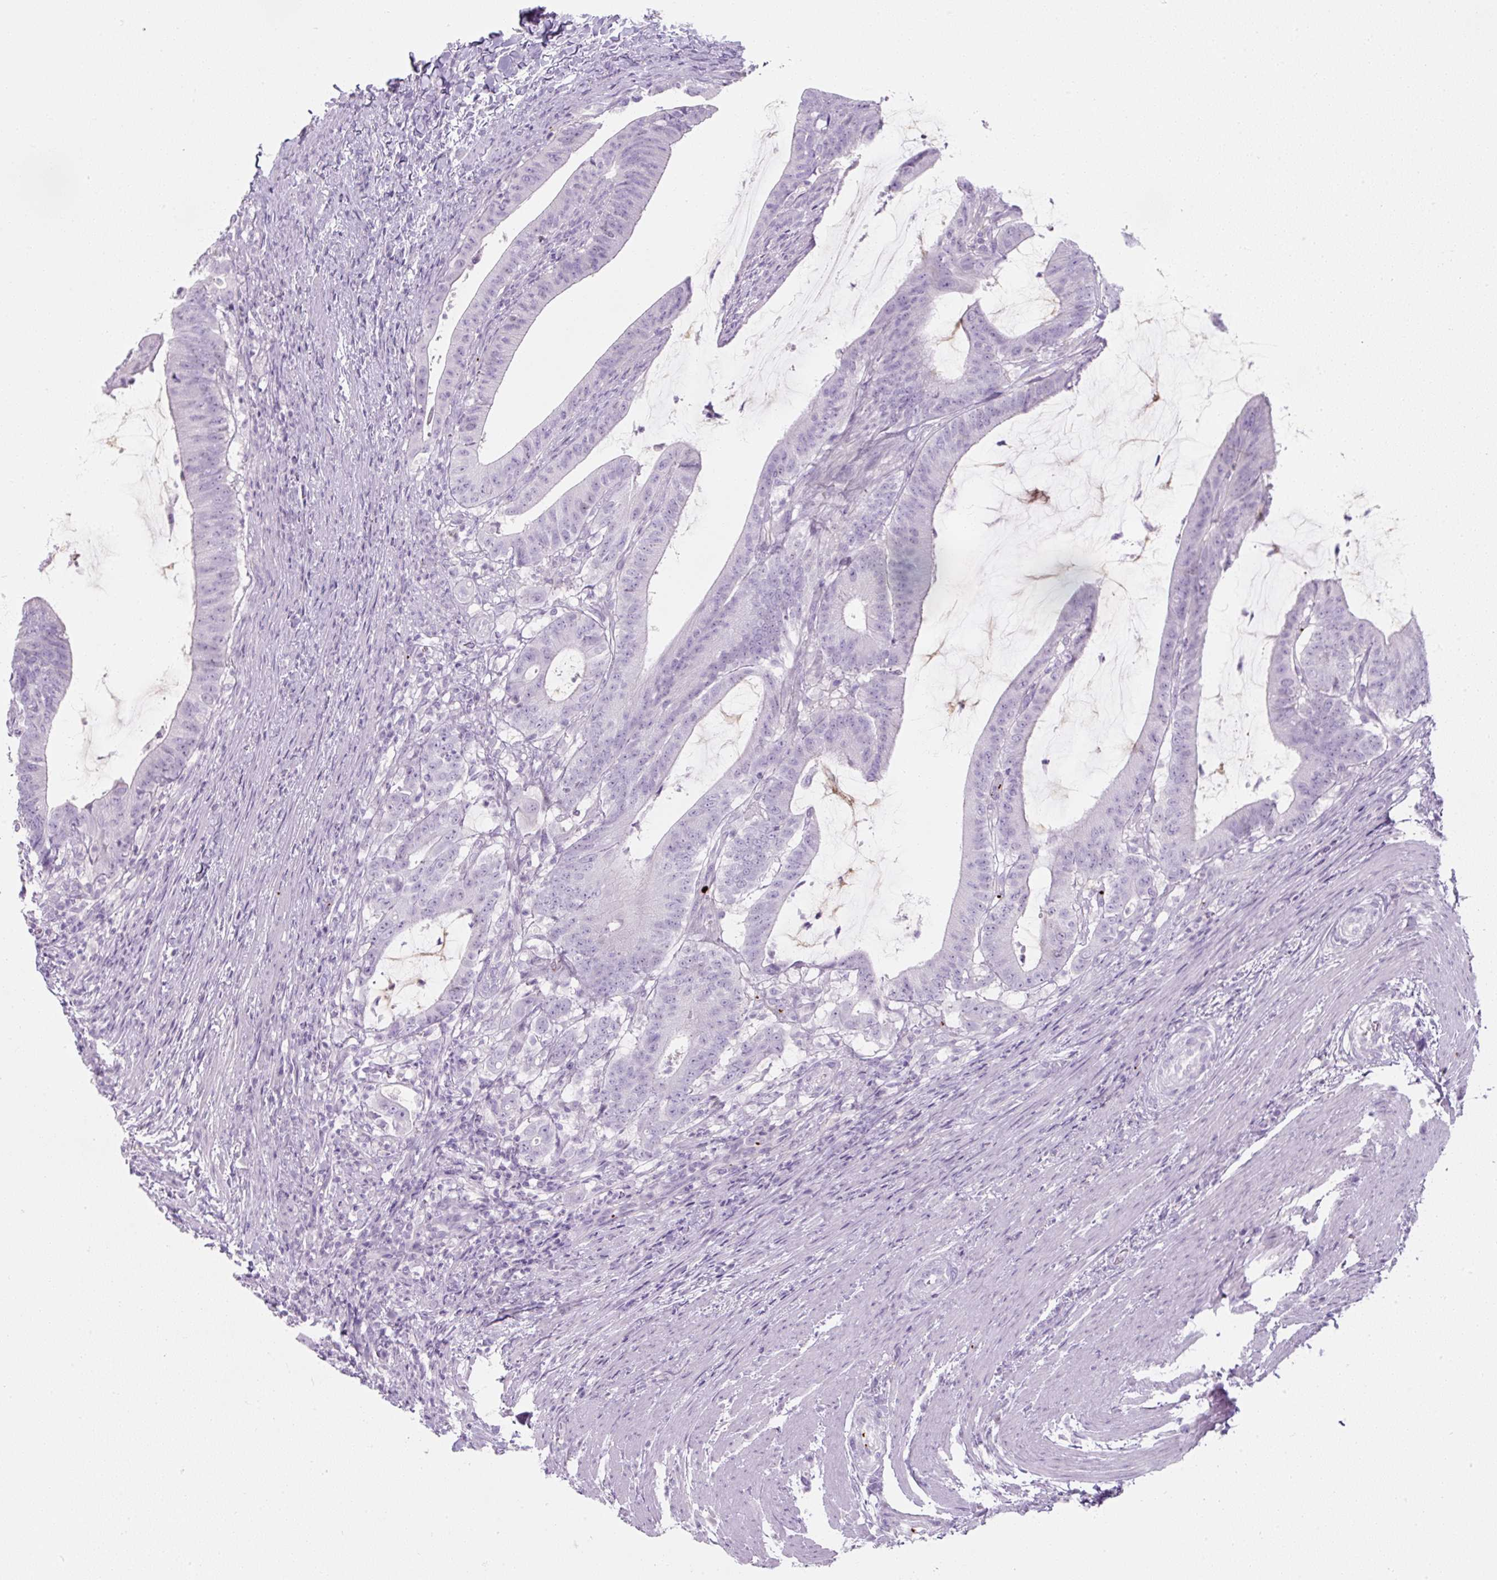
{"staining": {"intensity": "negative", "quantity": "none", "location": "none"}, "tissue": "colorectal cancer", "cell_type": "Tumor cells", "image_type": "cancer", "snomed": [{"axis": "morphology", "description": "Adenocarcinoma, NOS"}, {"axis": "topography", "description": "Colon"}], "caption": "Immunohistochemistry image of neoplastic tissue: adenocarcinoma (colorectal) stained with DAB (3,3'-diaminobenzidine) shows no significant protein staining in tumor cells.", "gene": "PF4V1", "patient": {"sex": "female", "age": 43}}